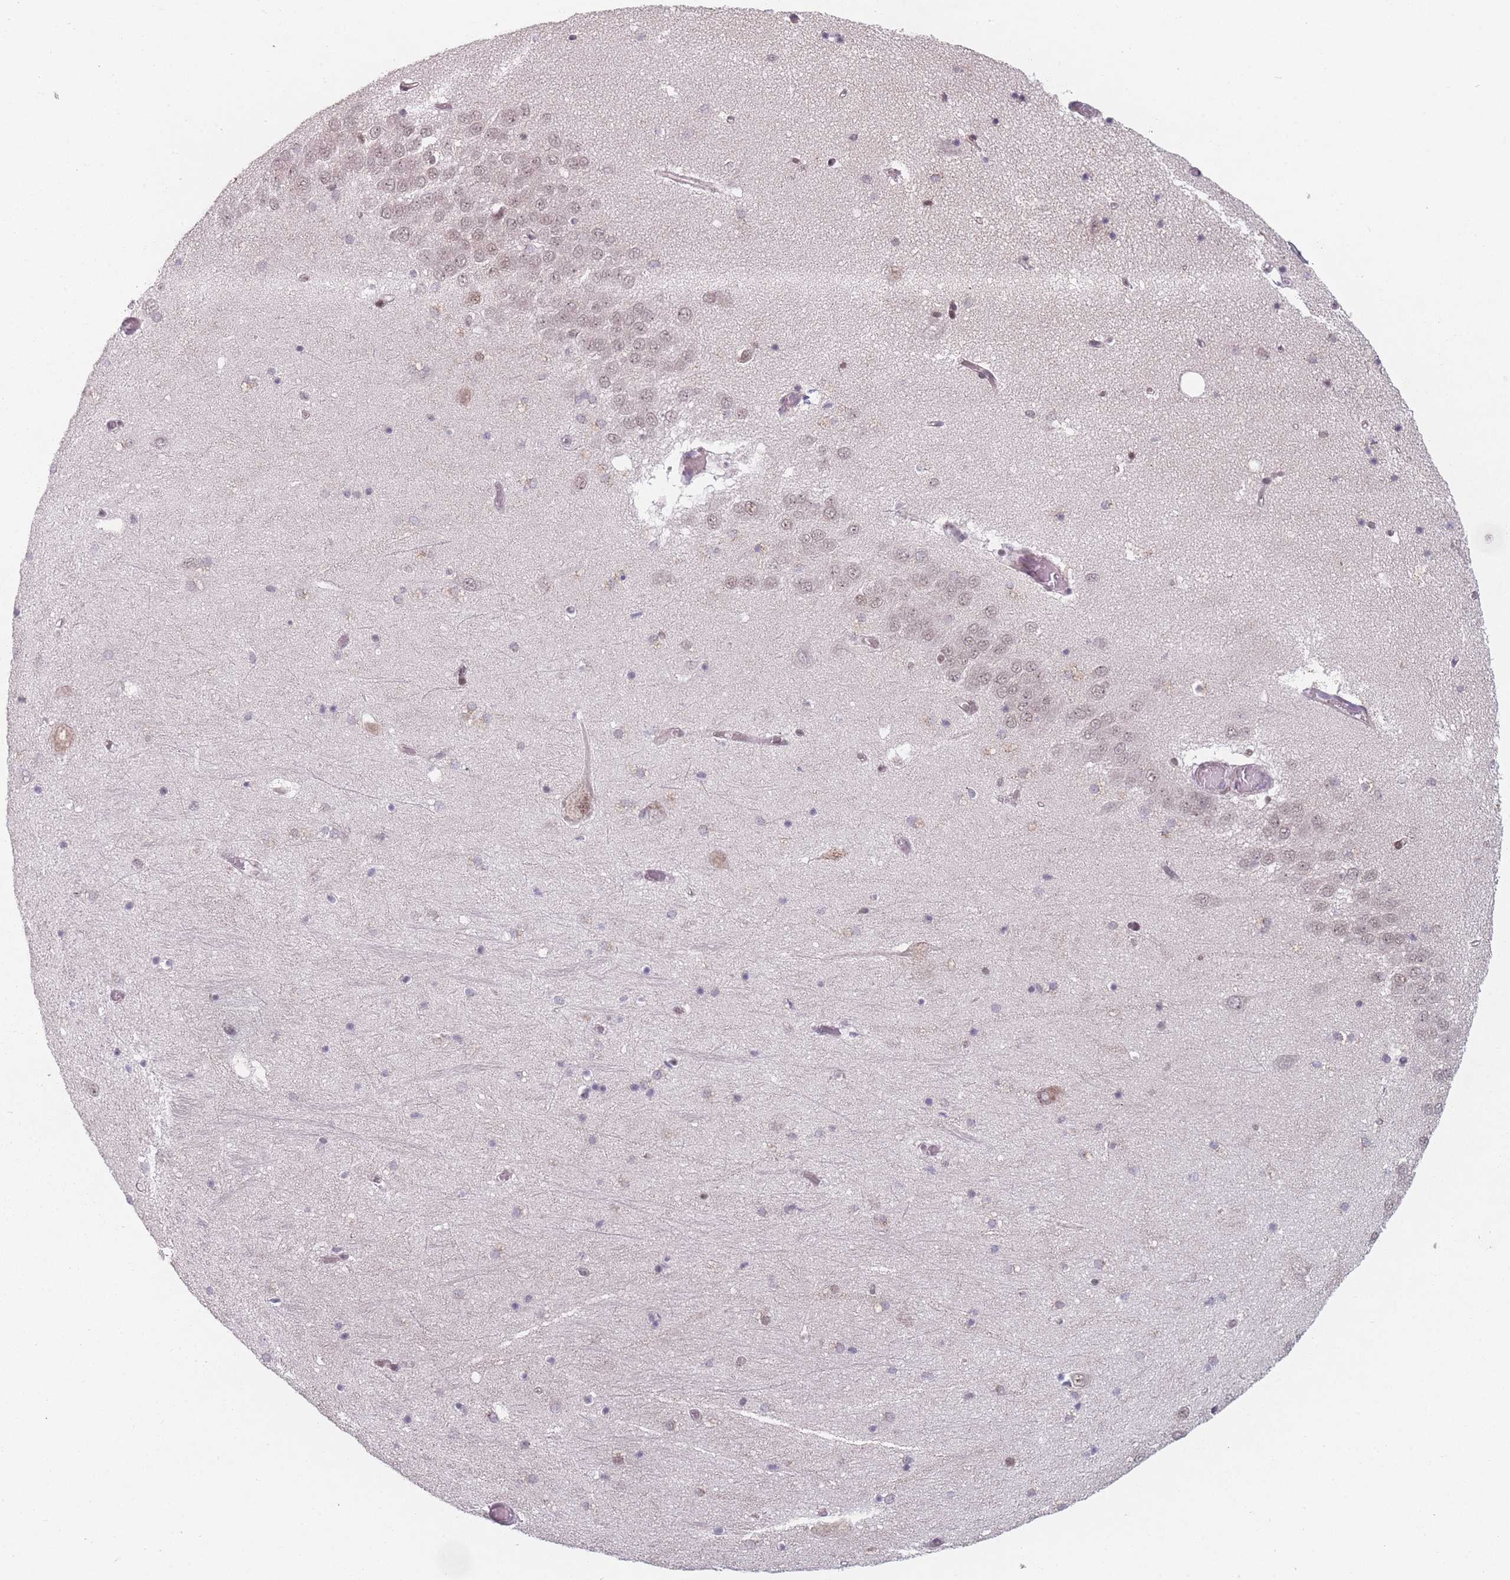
{"staining": {"intensity": "negative", "quantity": "none", "location": "none"}, "tissue": "hippocampus", "cell_type": "Glial cells", "image_type": "normal", "snomed": [{"axis": "morphology", "description": "Normal tissue, NOS"}, {"axis": "topography", "description": "Hippocampus"}], "caption": "The image reveals no significant positivity in glial cells of hippocampus.", "gene": "ZC3H14", "patient": {"sex": "male", "age": 70}}